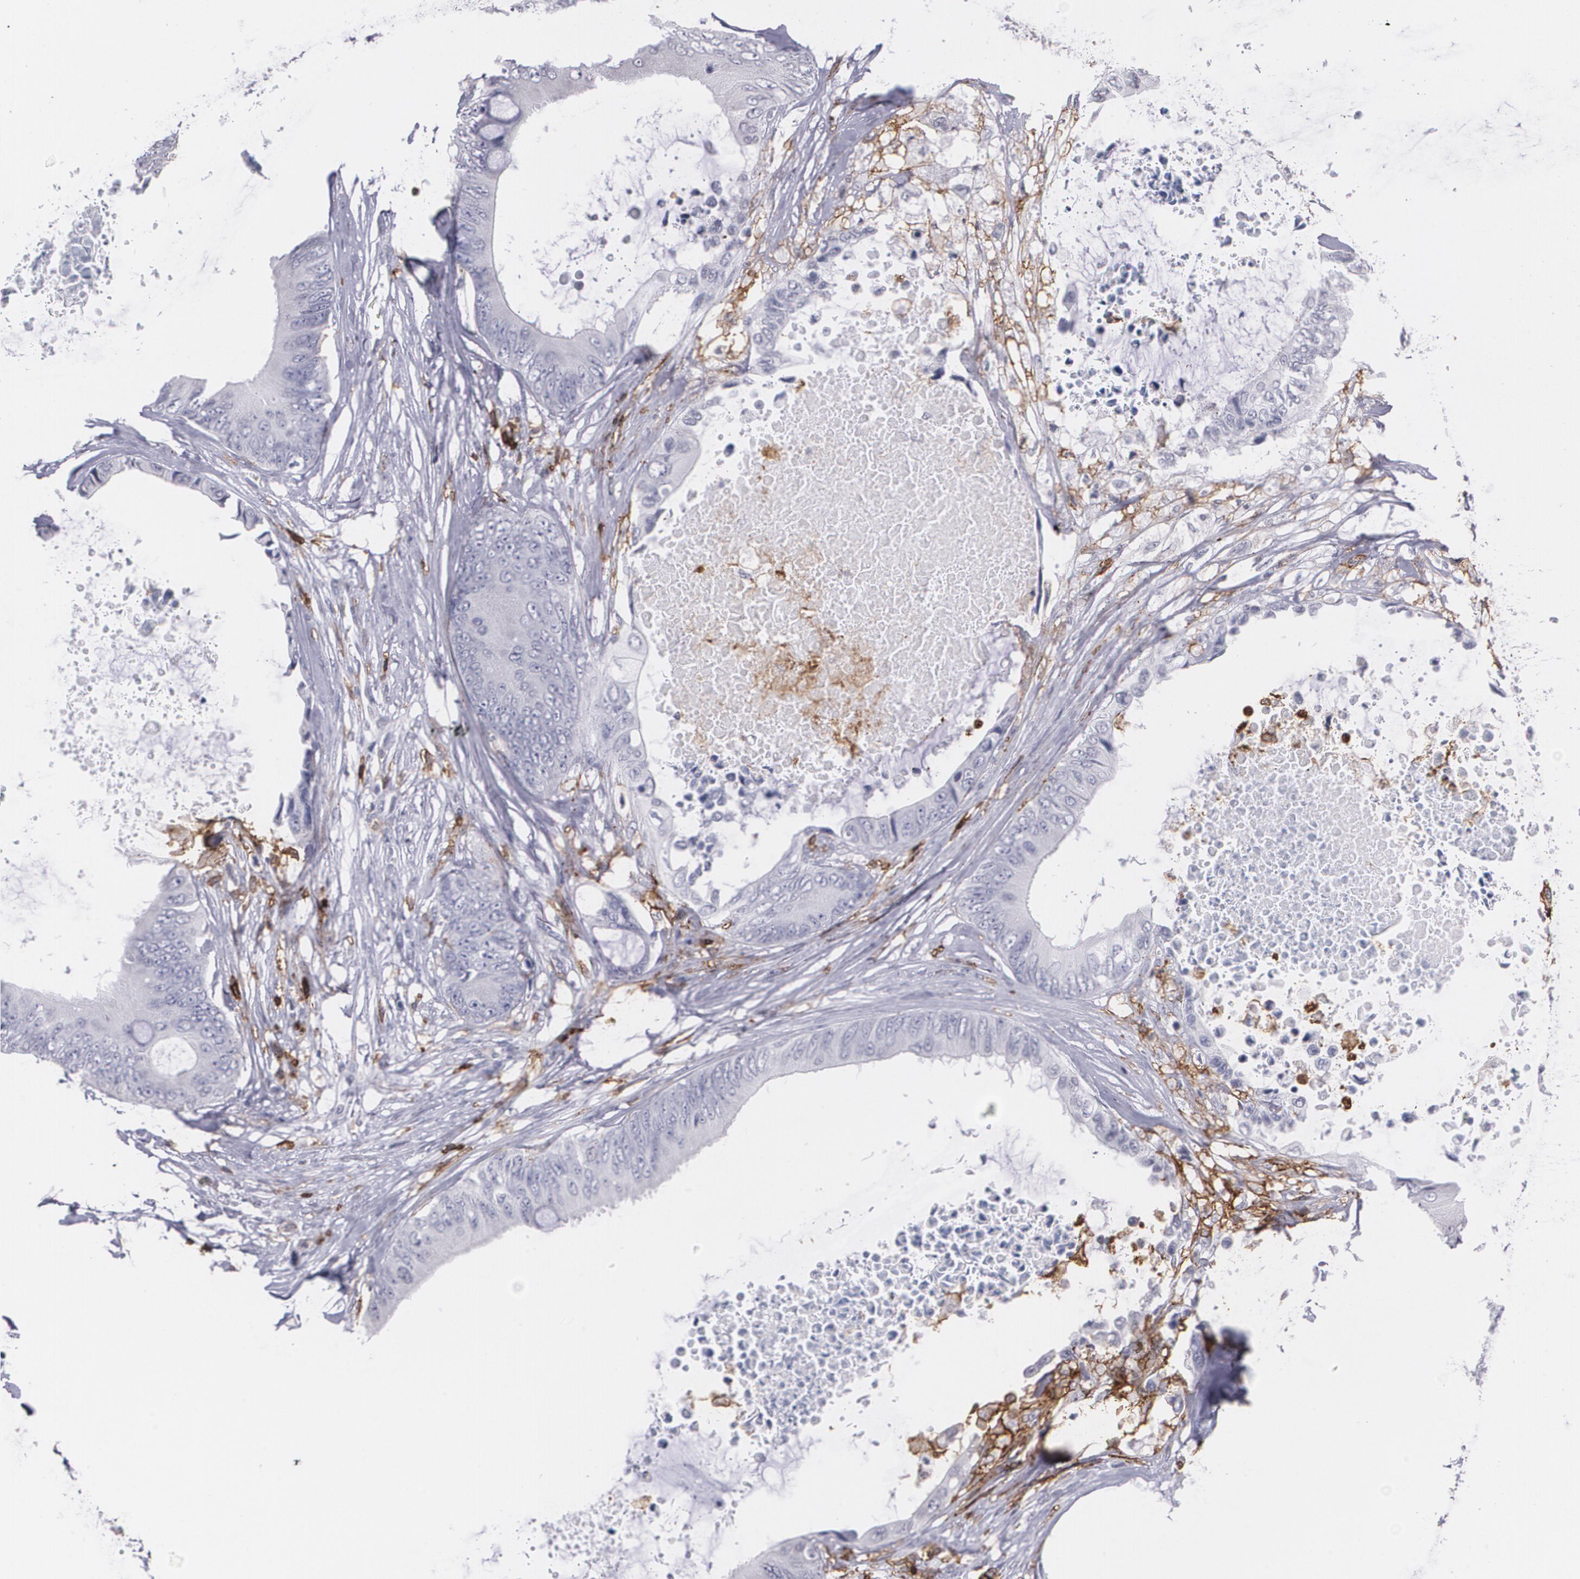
{"staining": {"intensity": "negative", "quantity": "none", "location": "none"}, "tissue": "colorectal cancer", "cell_type": "Tumor cells", "image_type": "cancer", "snomed": [{"axis": "morphology", "description": "Normal tissue, NOS"}, {"axis": "morphology", "description": "Adenocarcinoma, NOS"}, {"axis": "topography", "description": "Rectum"}, {"axis": "topography", "description": "Peripheral nerve tissue"}], "caption": "DAB immunohistochemical staining of human colorectal adenocarcinoma exhibits no significant positivity in tumor cells.", "gene": "PTPRC", "patient": {"sex": "female", "age": 77}}